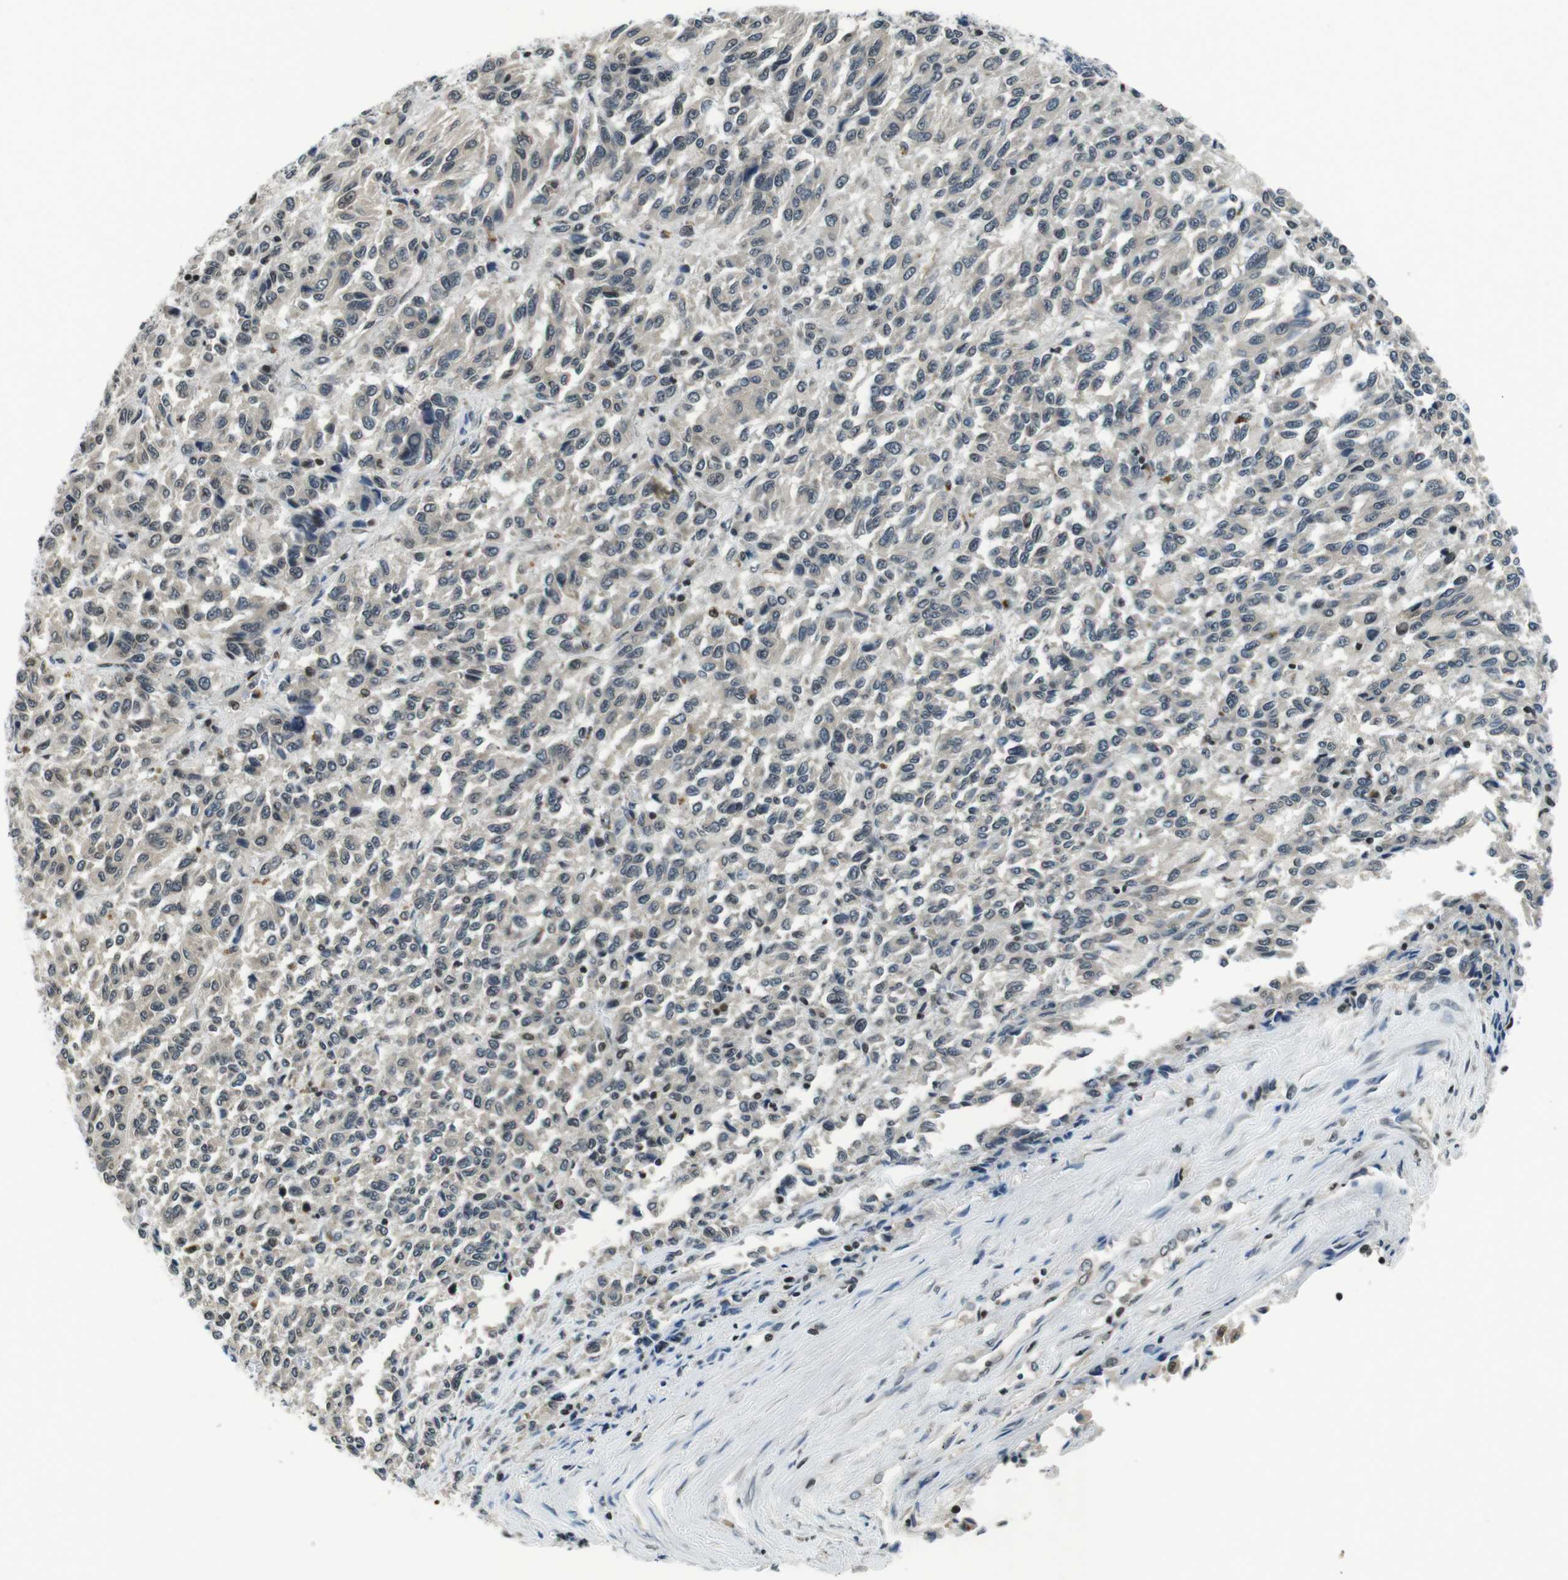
{"staining": {"intensity": "weak", "quantity": "<25%", "location": "nuclear"}, "tissue": "melanoma", "cell_type": "Tumor cells", "image_type": "cancer", "snomed": [{"axis": "morphology", "description": "Malignant melanoma, Metastatic site"}, {"axis": "topography", "description": "Lung"}], "caption": "Tumor cells are negative for protein expression in human malignant melanoma (metastatic site). (DAB (3,3'-diaminobenzidine) IHC, high magnification).", "gene": "NEK4", "patient": {"sex": "male", "age": 64}}